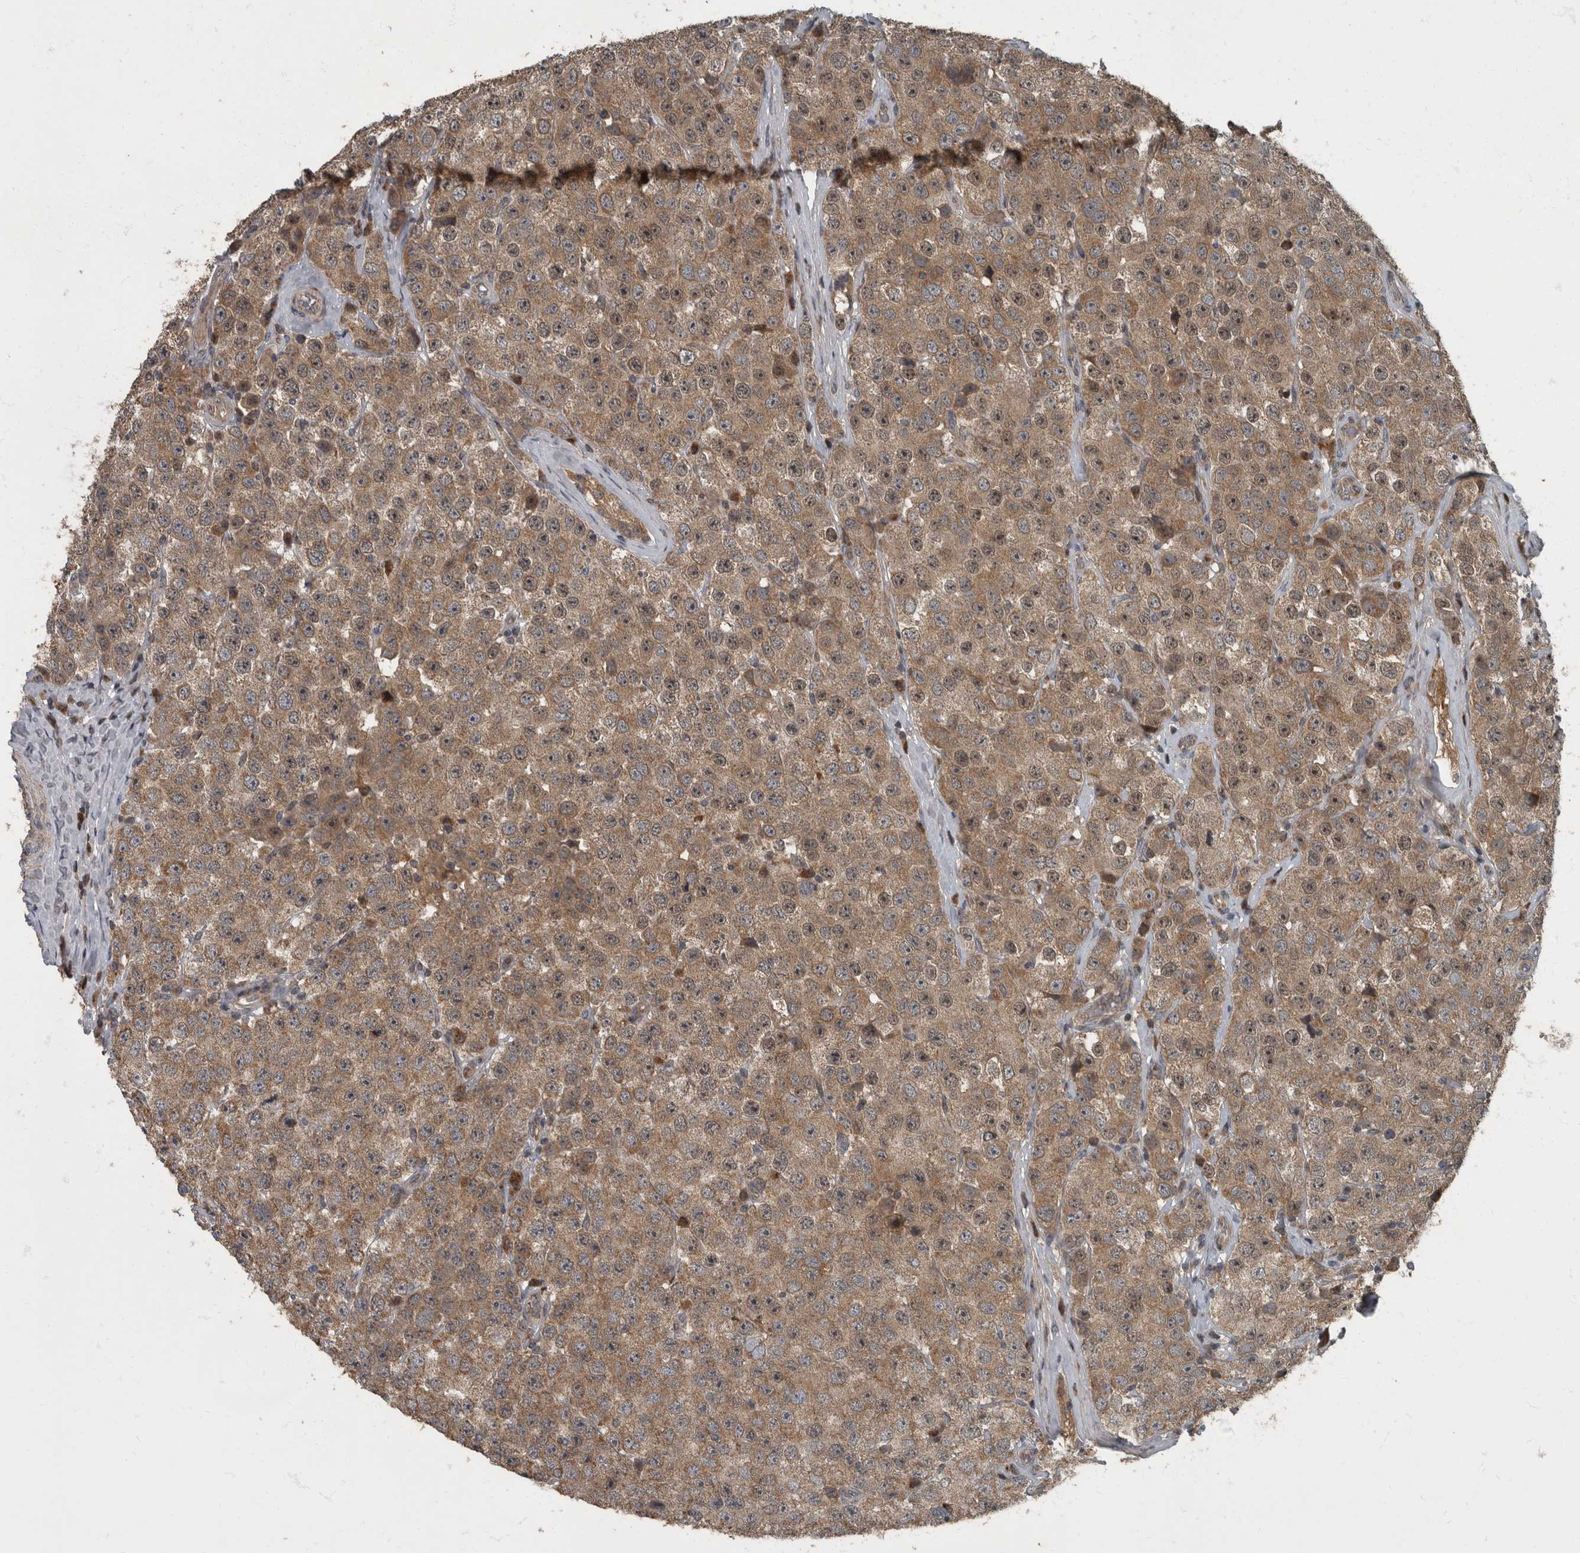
{"staining": {"intensity": "moderate", "quantity": ">75%", "location": "cytoplasmic/membranous,nuclear"}, "tissue": "testis cancer", "cell_type": "Tumor cells", "image_type": "cancer", "snomed": [{"axis": "morphology", "description": "Seminoma, NOS"}, {"axis": "morphology", "description": "Carcinoma, Embryonal, NOS"}, {"axis": "topography", "description": "Testis"}], "caption": "Testis cancer (embryonal carcinoma) was stained to show a protein in brown. There is medium levels of moderate cytoplasmic/membranous and nuclear staining in about >75% of tumor cells.", "gene": "RABGGTB", "patient": {"sex": "male", "age": 28}}